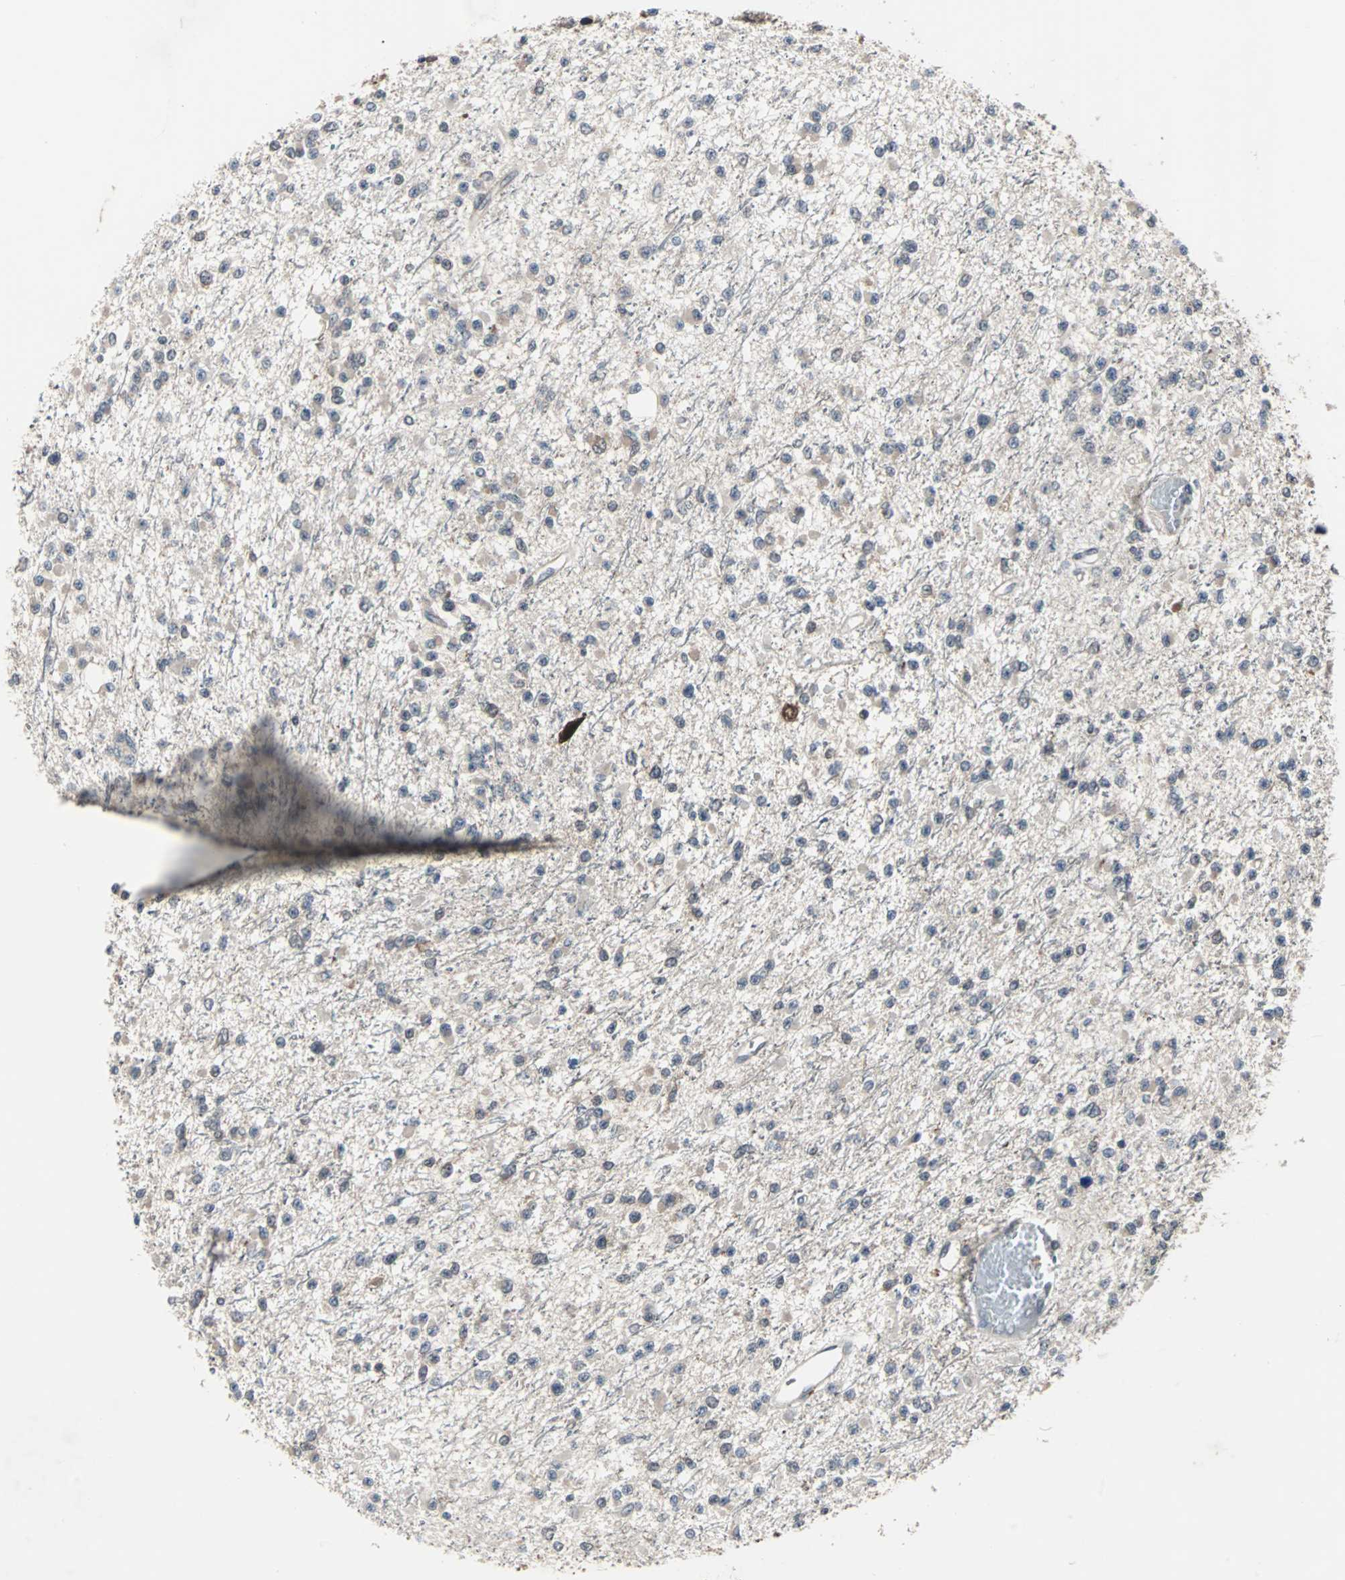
{"staining": {"intensity": "weak", "quantity": "<25%", "location": "cytoplasmic/membranous"}, "tissue": "glioma", "cell_type": "Tumor cells", "image_type": "cancer", "snomed": [{"axis": "morphology", "description": "Glioma, malignant, Low grade"}, {"axis": "topography", "description": "Brain"}], "caption": "Immunohistochemistry micrograph of neoplastic tissue: malignant low-grade glioma stained with DAB (3,3'-diaminobenzidine) exhibits no significant protein expression in tumor cells.", "gene": "PAK1", "patient": {"sex": "female", "age": 22}}